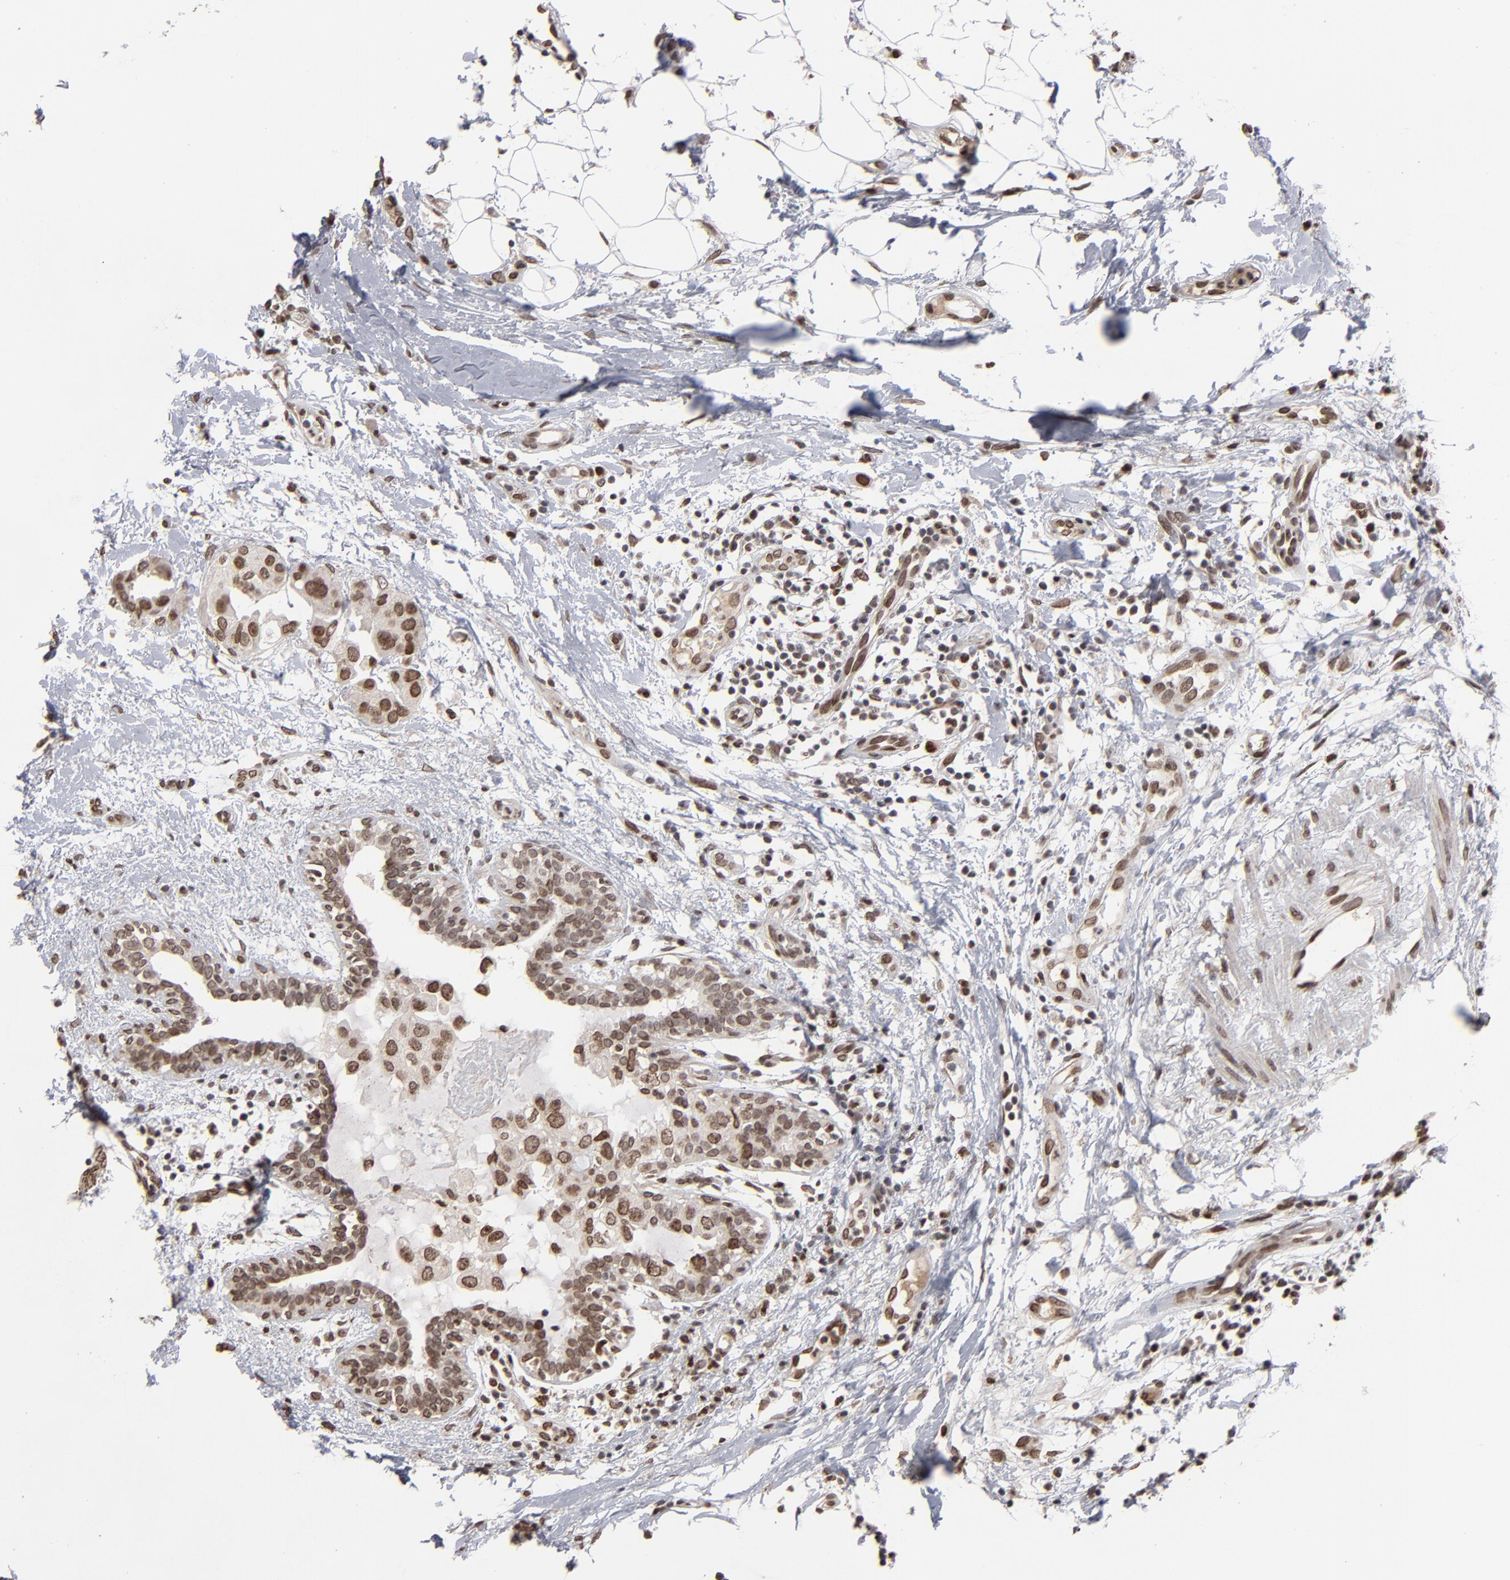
{"staining": {"intensity": "moderate", "quantity": "25%-75%", "location": "nuclear"}, "tissue": "breast cancer", "cell_type": "Tumor cells", "image_type": "cancer", "snomed": [{"axis": "morphology", "description": "Duct carcinoma"}, {"axis": "topography", "description": "Breast"}], "caption": "Moderate nuclear expression is present in about 25%-75% of tumor cells in breast cancer. The protein of interest is shown in brown color, while the nuclei are stained blue.", "gene": "BAZ1A", "patient": {"sex": "female", "age": 40}}